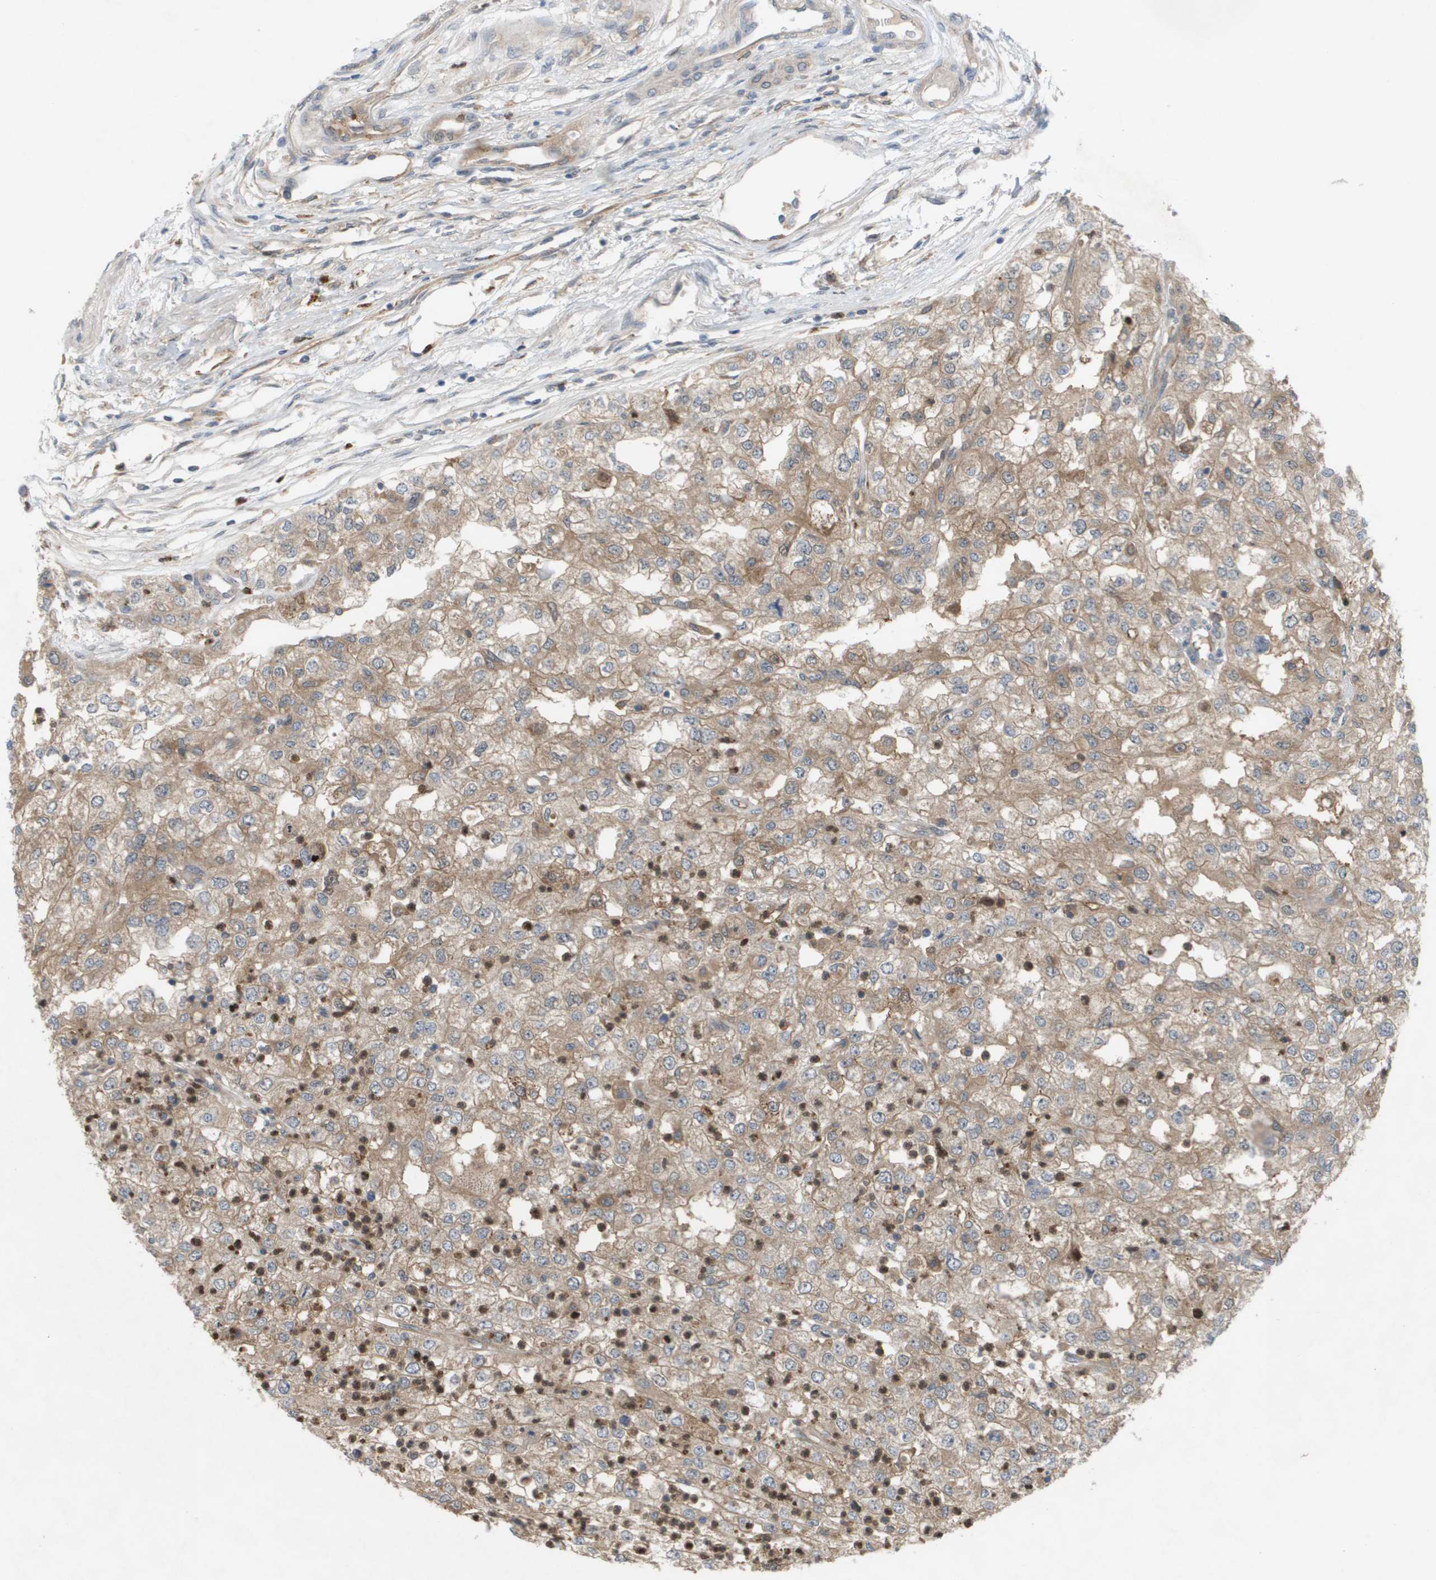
{"staining": {"intensity": "weak", "quantity": ">75%", "location": "cytoplasmic/membranous"}, "tissue": "renal cancer", "cell_type": "Tumor cells", "image_type": "cancer", "snomed": [{"axis": "morphology", "description": "Adenocarcinoma, NOS"}, {"axis": "topography", "description": "Kidney"}], "caption": "Renal cancer stained with DAB (3,3'-diaminobenzidine) IHC displays low levels of weak cytoplasmic/membranous positivity in approximately >75% of tumor cells. (DAB IHC, brown staining for protein, blue staining for nuclei).", "gene": "PALD1", "patient": {"sex": "female", "age": 54}}